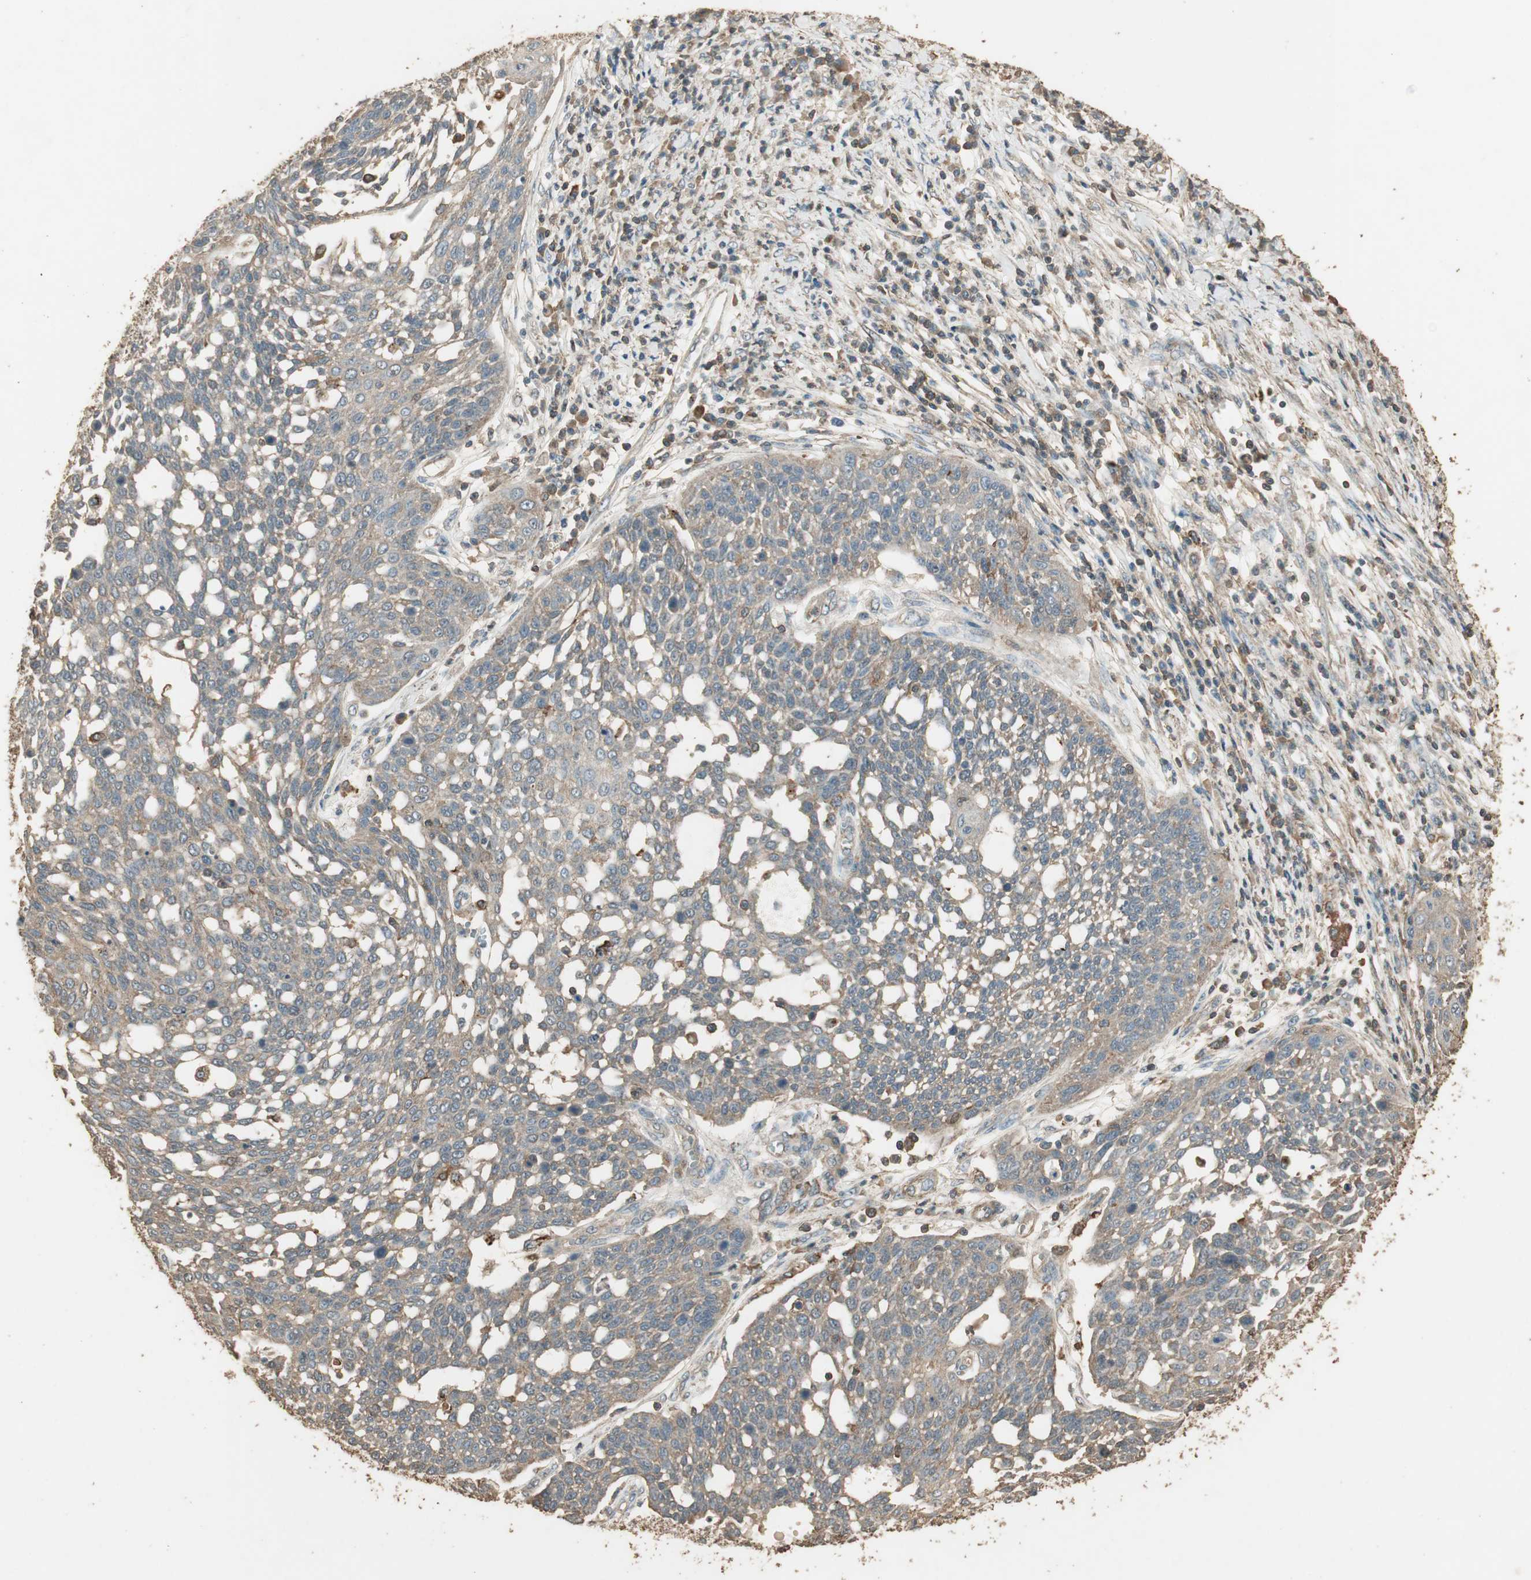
{"staining": {"intensity": "weak", "quantity": "25%-75%", "location": "cytoplasmic/membranous"}, "tissue": "cervical cancer", "cell_type": "Tumor cells", "image_type": "cancer", "snomed": [{"axis": "morphology", "description": "Squamous cell carcinoma, NOS"}, {"axis": "topography", "description": "Cervix"}], "caption": "Protein analysis of cervical cancer (squamous cell carcinoma) tissue demonstrates weak cytoplasmic/membranous staining in approximately 25%-75% of tumor cells. The staining was performed using DAB, with brown indicating positive protein expression. Nuclei are stained blue with hematoxylin.", "gene": "USP2", "patient": {"sex": "female", "age": 34}}